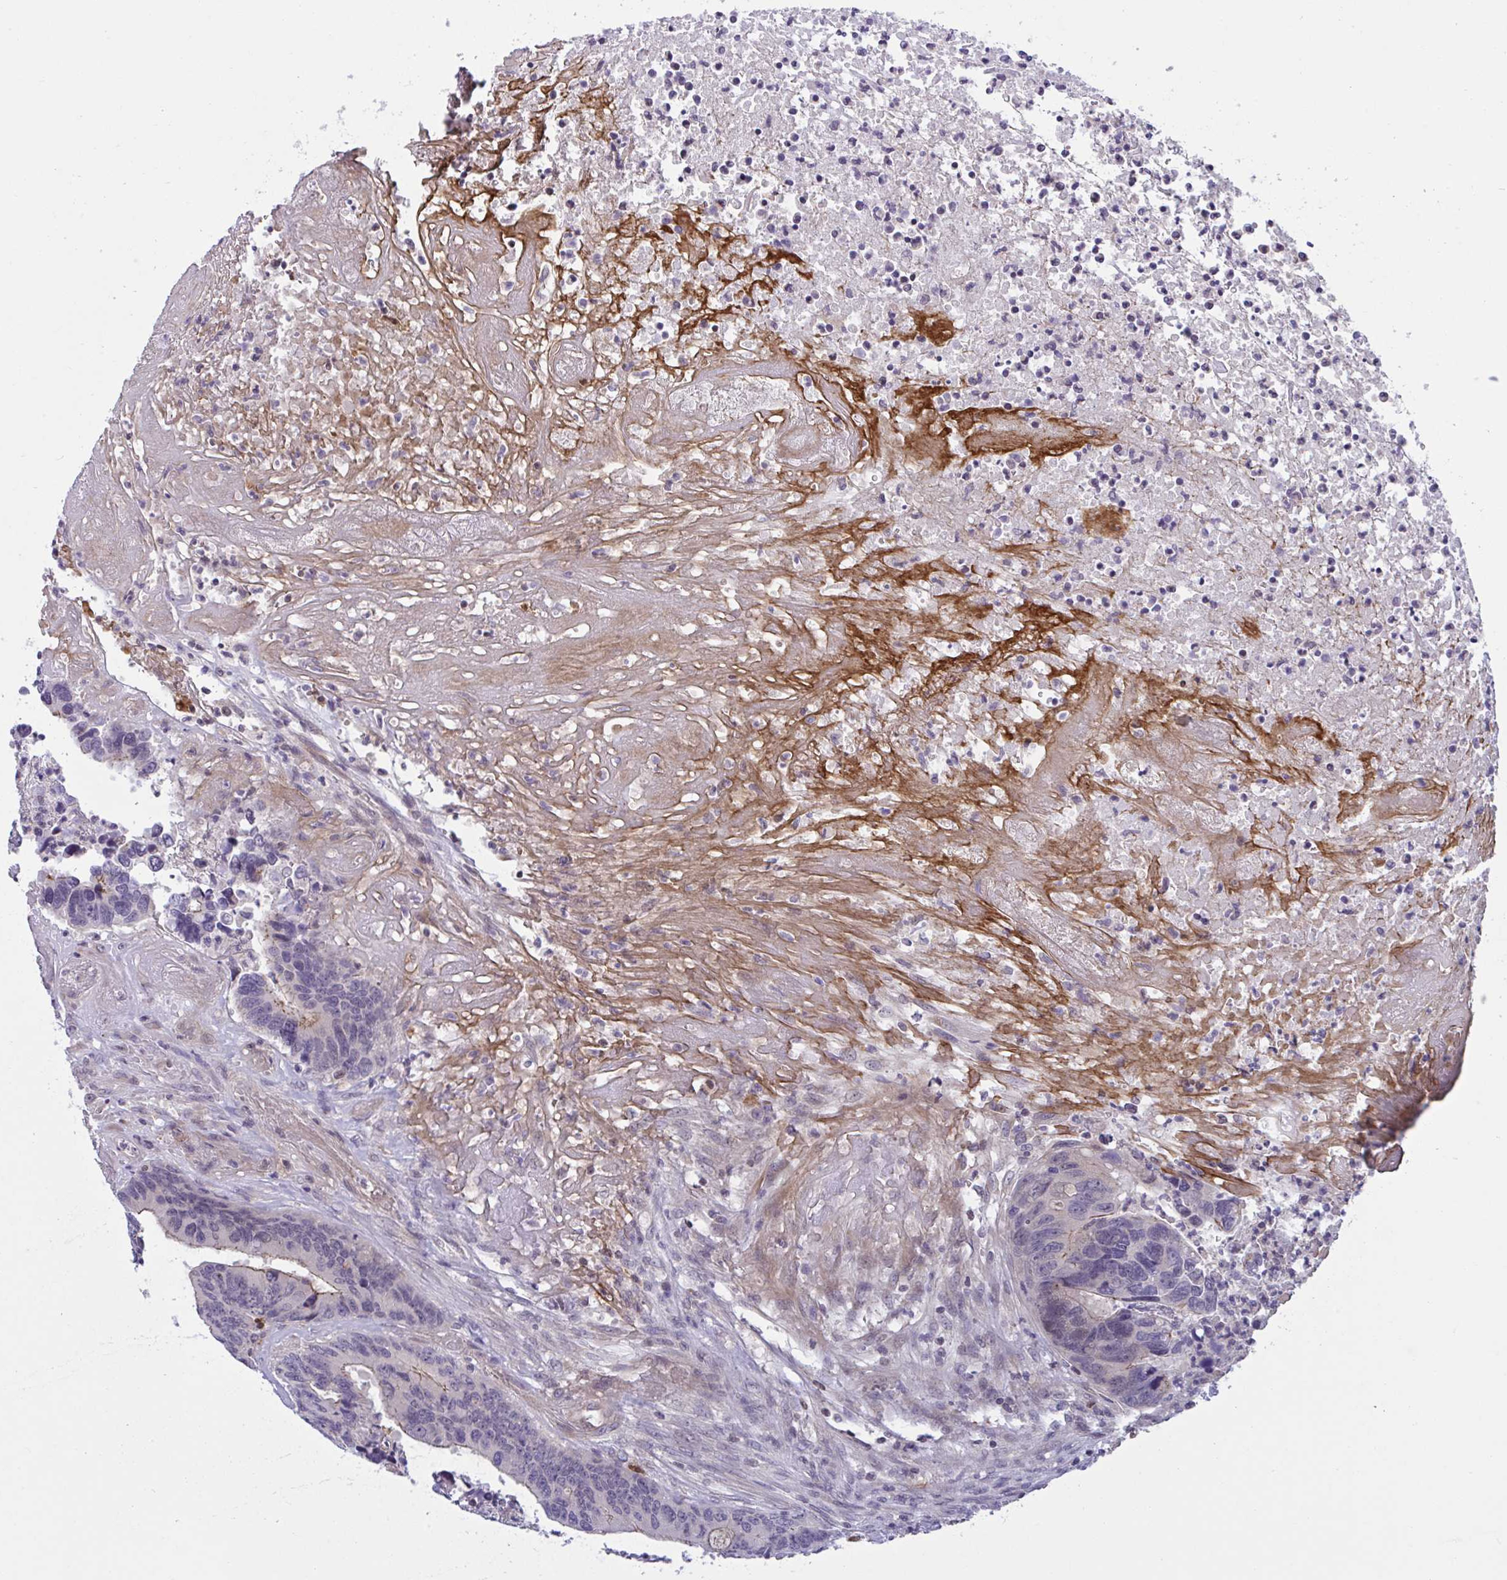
{"staining": {"intensity": "moderate", "quantity": "<25%", "location": "cytoplasmic/membranous"}, "tissue": "colorectal cancer", "cell_type": "Tumor cells", "image_type": "cancer", "snomed": [{"axis": "morphology", "description": "Adenocarcinoma, NOS"}, {"axis": "topography", "description": "Colon"}], "caption": "High-magnification brightfield microscopy of colorectal cancer (adenocarcinoma) stained with DAB (brown) and counterstained with hematoxylin (blue). tumor cells exhibit moderate cytoplasmic/membranous expression is identified in approximately<25% of cells.", "gene": "SNX11", "patient": {"sex": "female", "age": 67}}